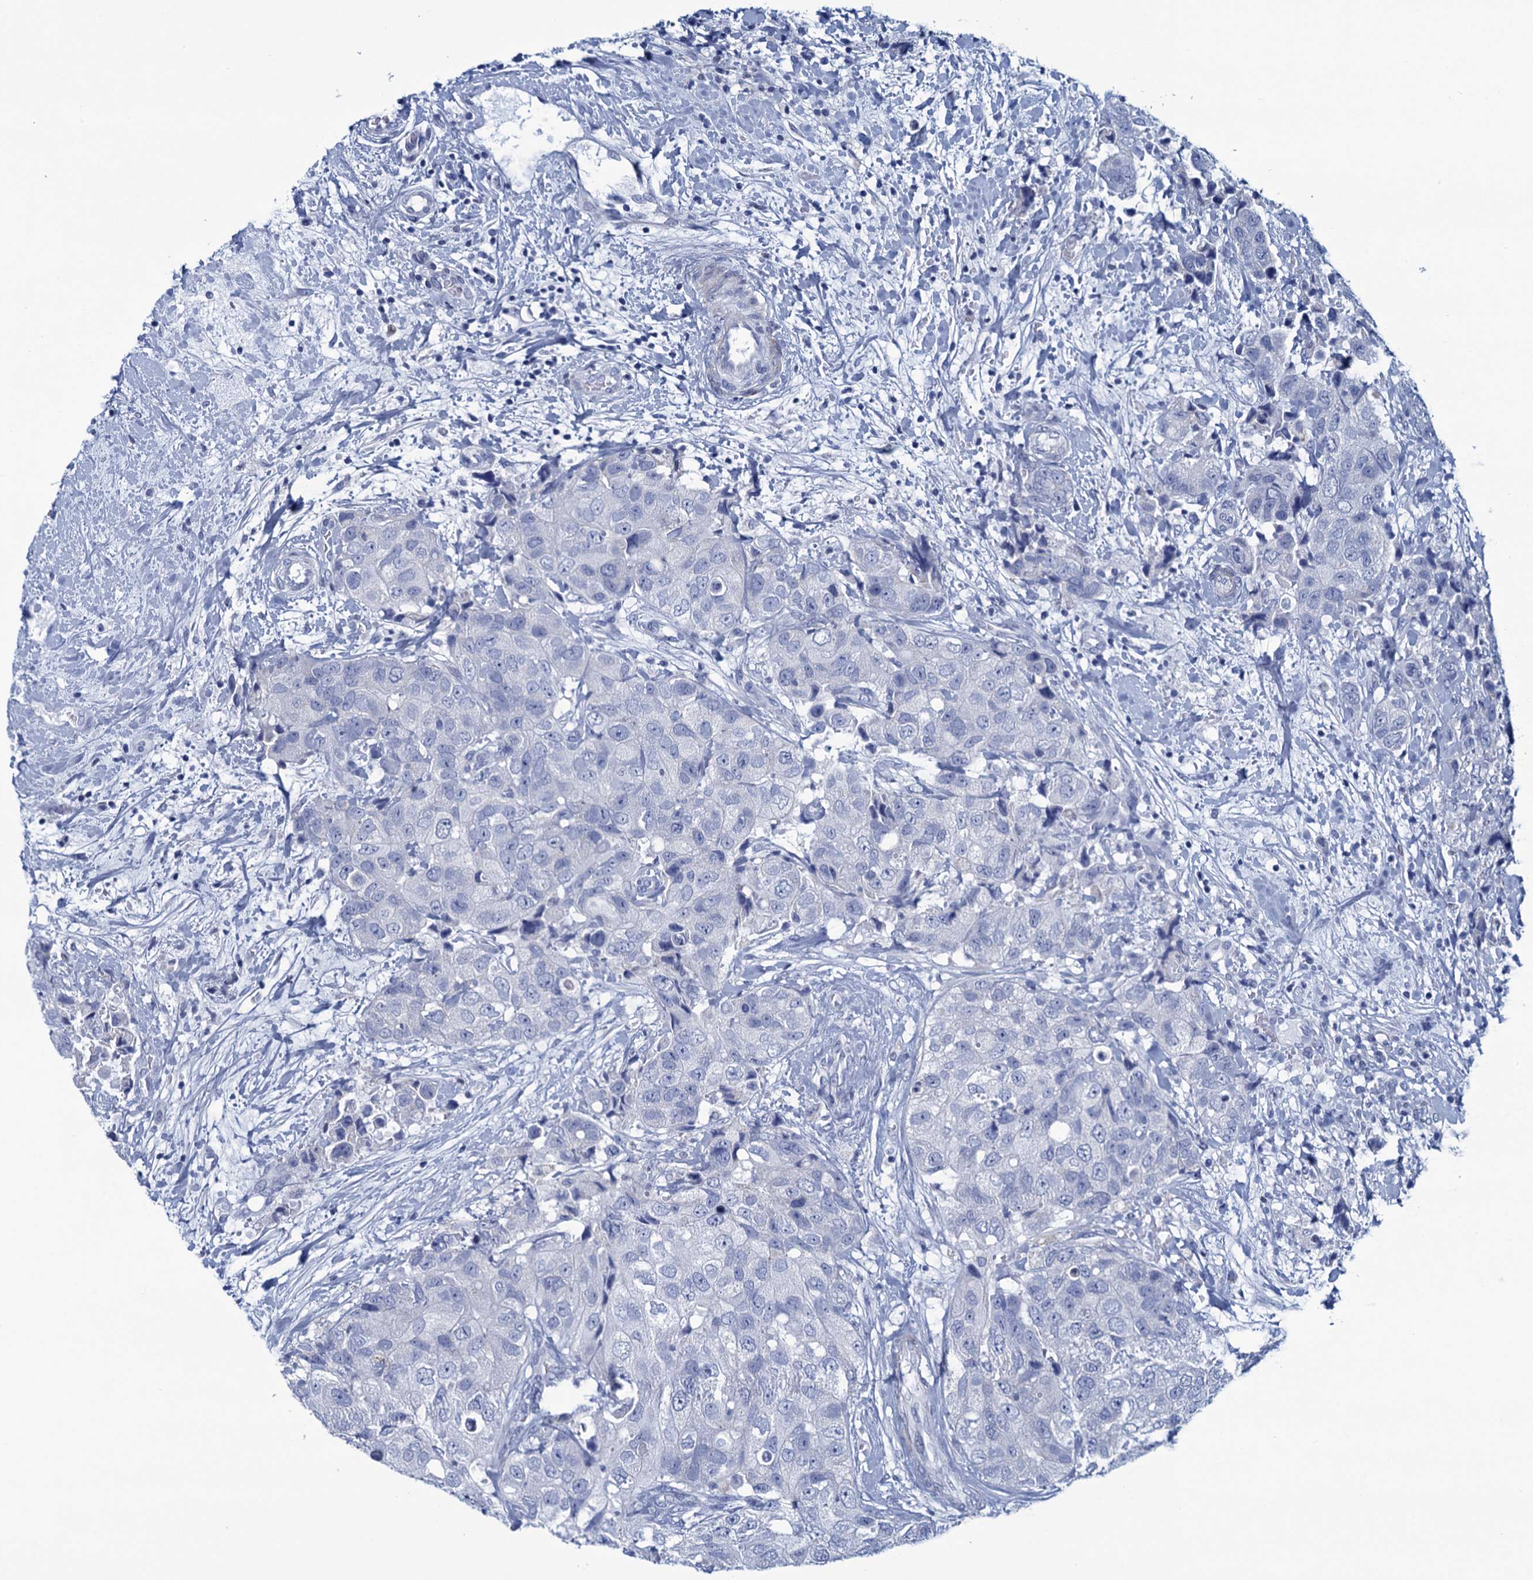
{"staining": {"intensity": "negative", "quantity": "none", "location": "none"}, "tissue": "breast cancer", "cell_type": "Tumor cells", "image_type": "cancer", "snomed": [{"axis": "morphology", "description": "Duct carcinoma"}, {"axis": "topography", "description": "Breast"}], "caption": "This is a image of immunohistochemistry (IHC) staining of breast cancer, which shows no positivity in tumor cells.", "gene": "RHCG", "patient": {"sex": "female", "age": 62}}